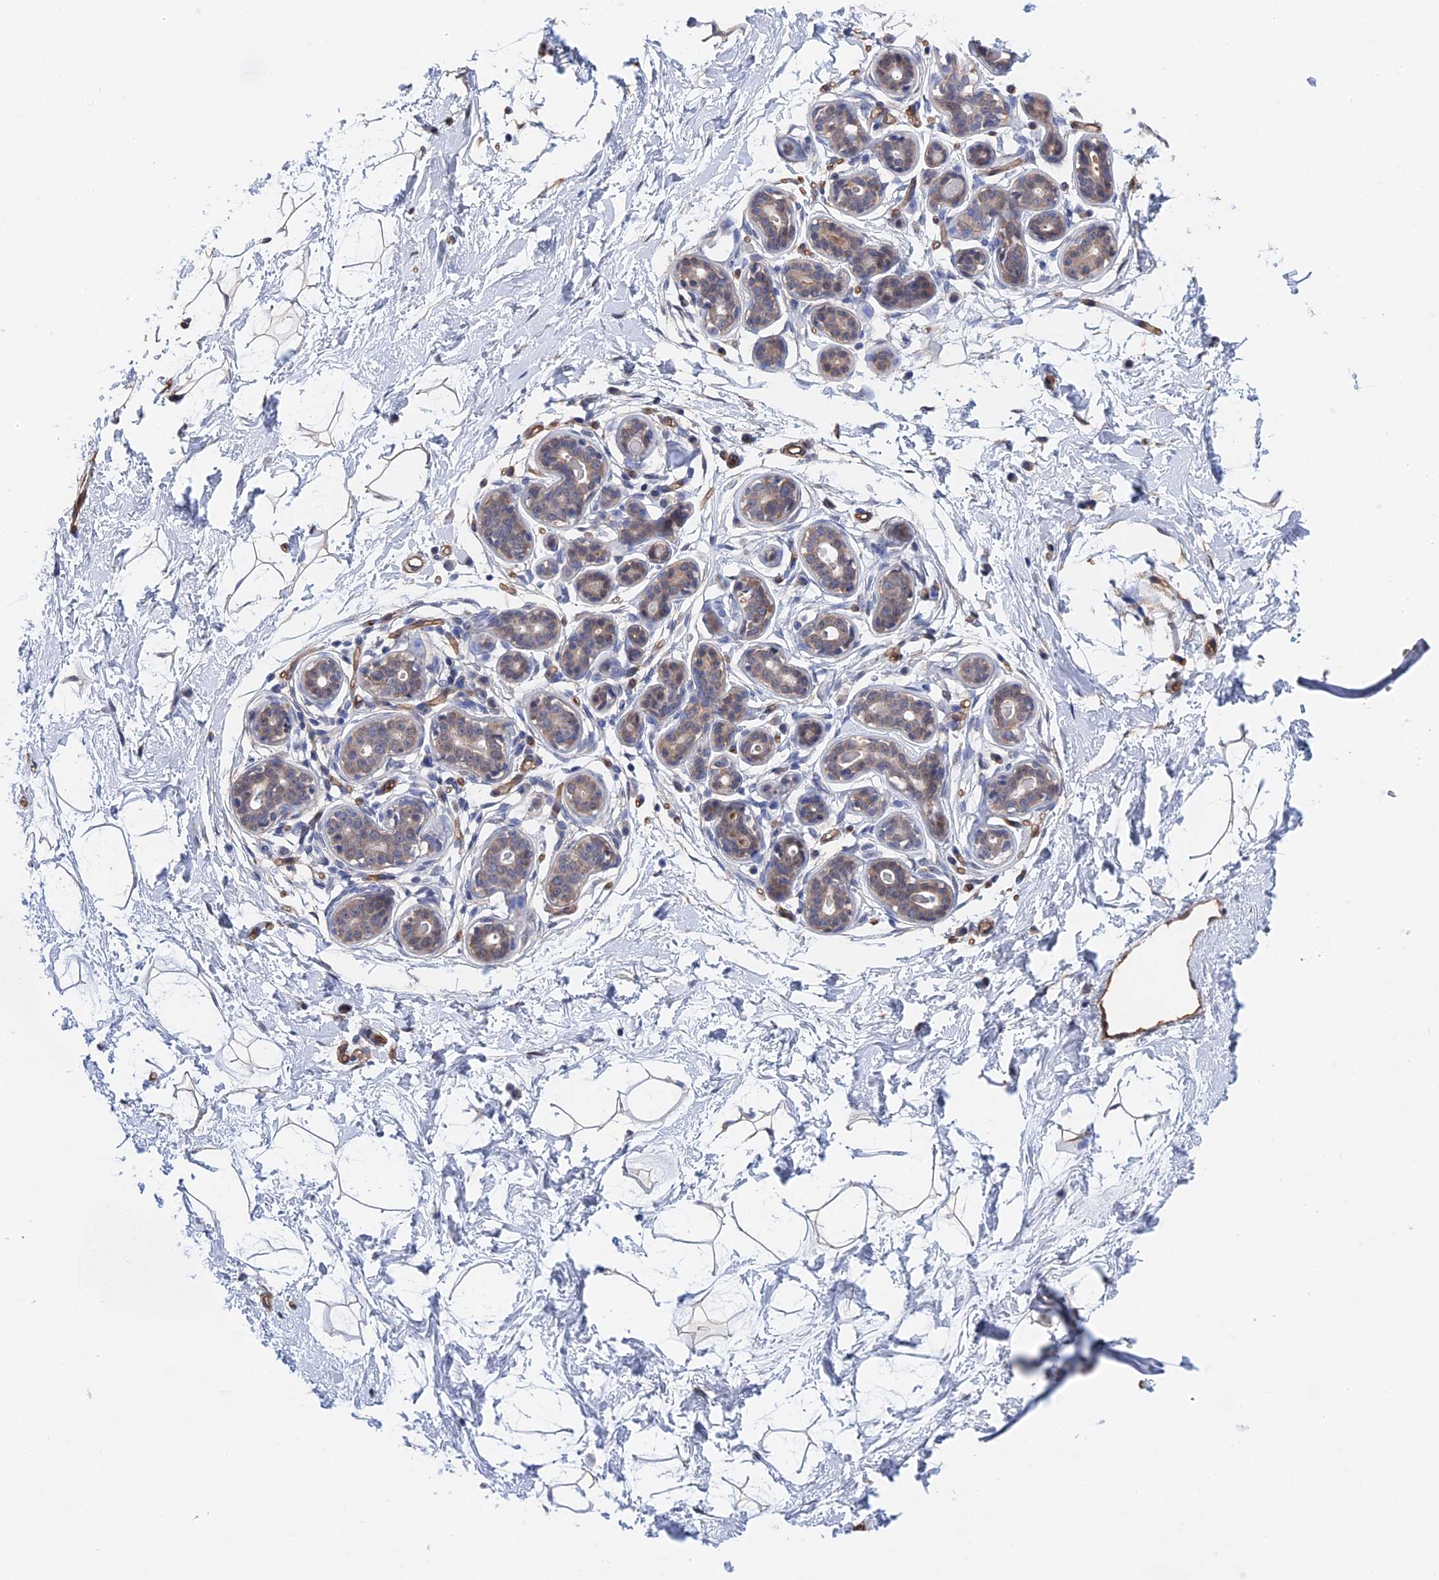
{"staining": {"intensity": "moderate", "quantity": "25%-75%", "location": "cytoplasmic/membranous"}, "tissue": "breast", "cell_type": "Adipocytes", "image_type": "normal", "snomed": [{"axis": "morphology", "description": "Normal tissue, NOS"}, {"axis": "morphology", "description": "Adenoma, NOS"}, {"axis": "topography", "description": "Breast"}], "caption": "A high-resolution micrograph shows immunohistochemistry (IHC) staining of normal breast, which displays moderate cytoplasmic/membranous positivity in about 25%-75% of adipocytes. (DAB (3,3'-diaminobenzidine) IHC, brown staining for protein, blue staining for nuclei).", "gene": "MTHFSD", "patient": {"sex": "female", "age": 23}}